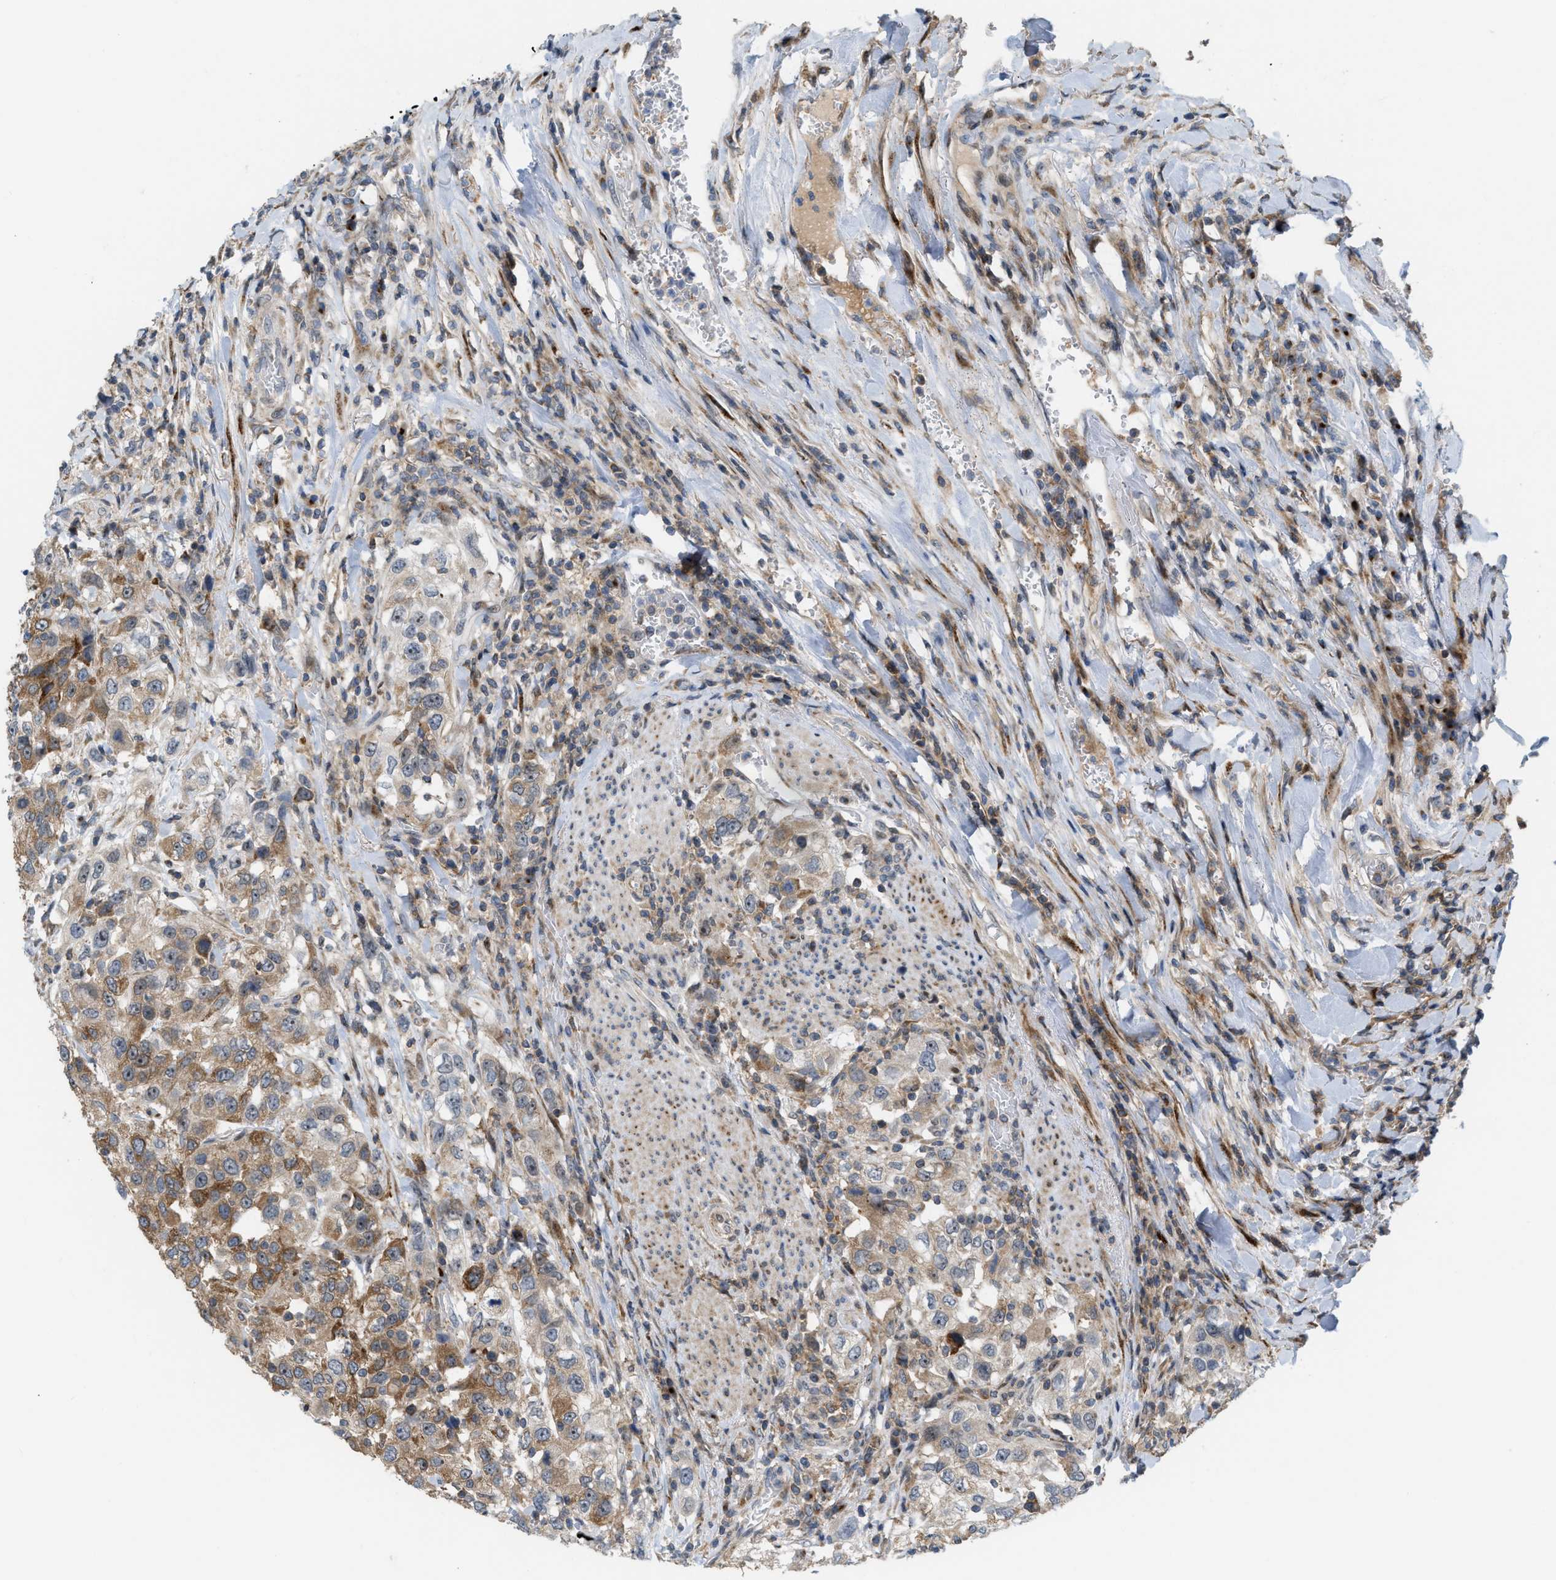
{"staining": {"intensity": "moderate", "quantity": ">75%", "location": "cytoplasmic/membranous"}, "tissue": "urothelial cancer", "cell_type": "Tumor cells", "image_type": "cancer", "snomed": [{"axis": "morphology", "description": "Urothelial carcinoma, High grade"}, {"axis": "topography", "description": "Urinary bladder"}], "caption": "Urothelial cancer stained for a protein shows moderate cytoplasmic/membranous positivity in tumor cells.", "gene": "DIPK1A", "patient": {"sex": "female", "age": 80}}